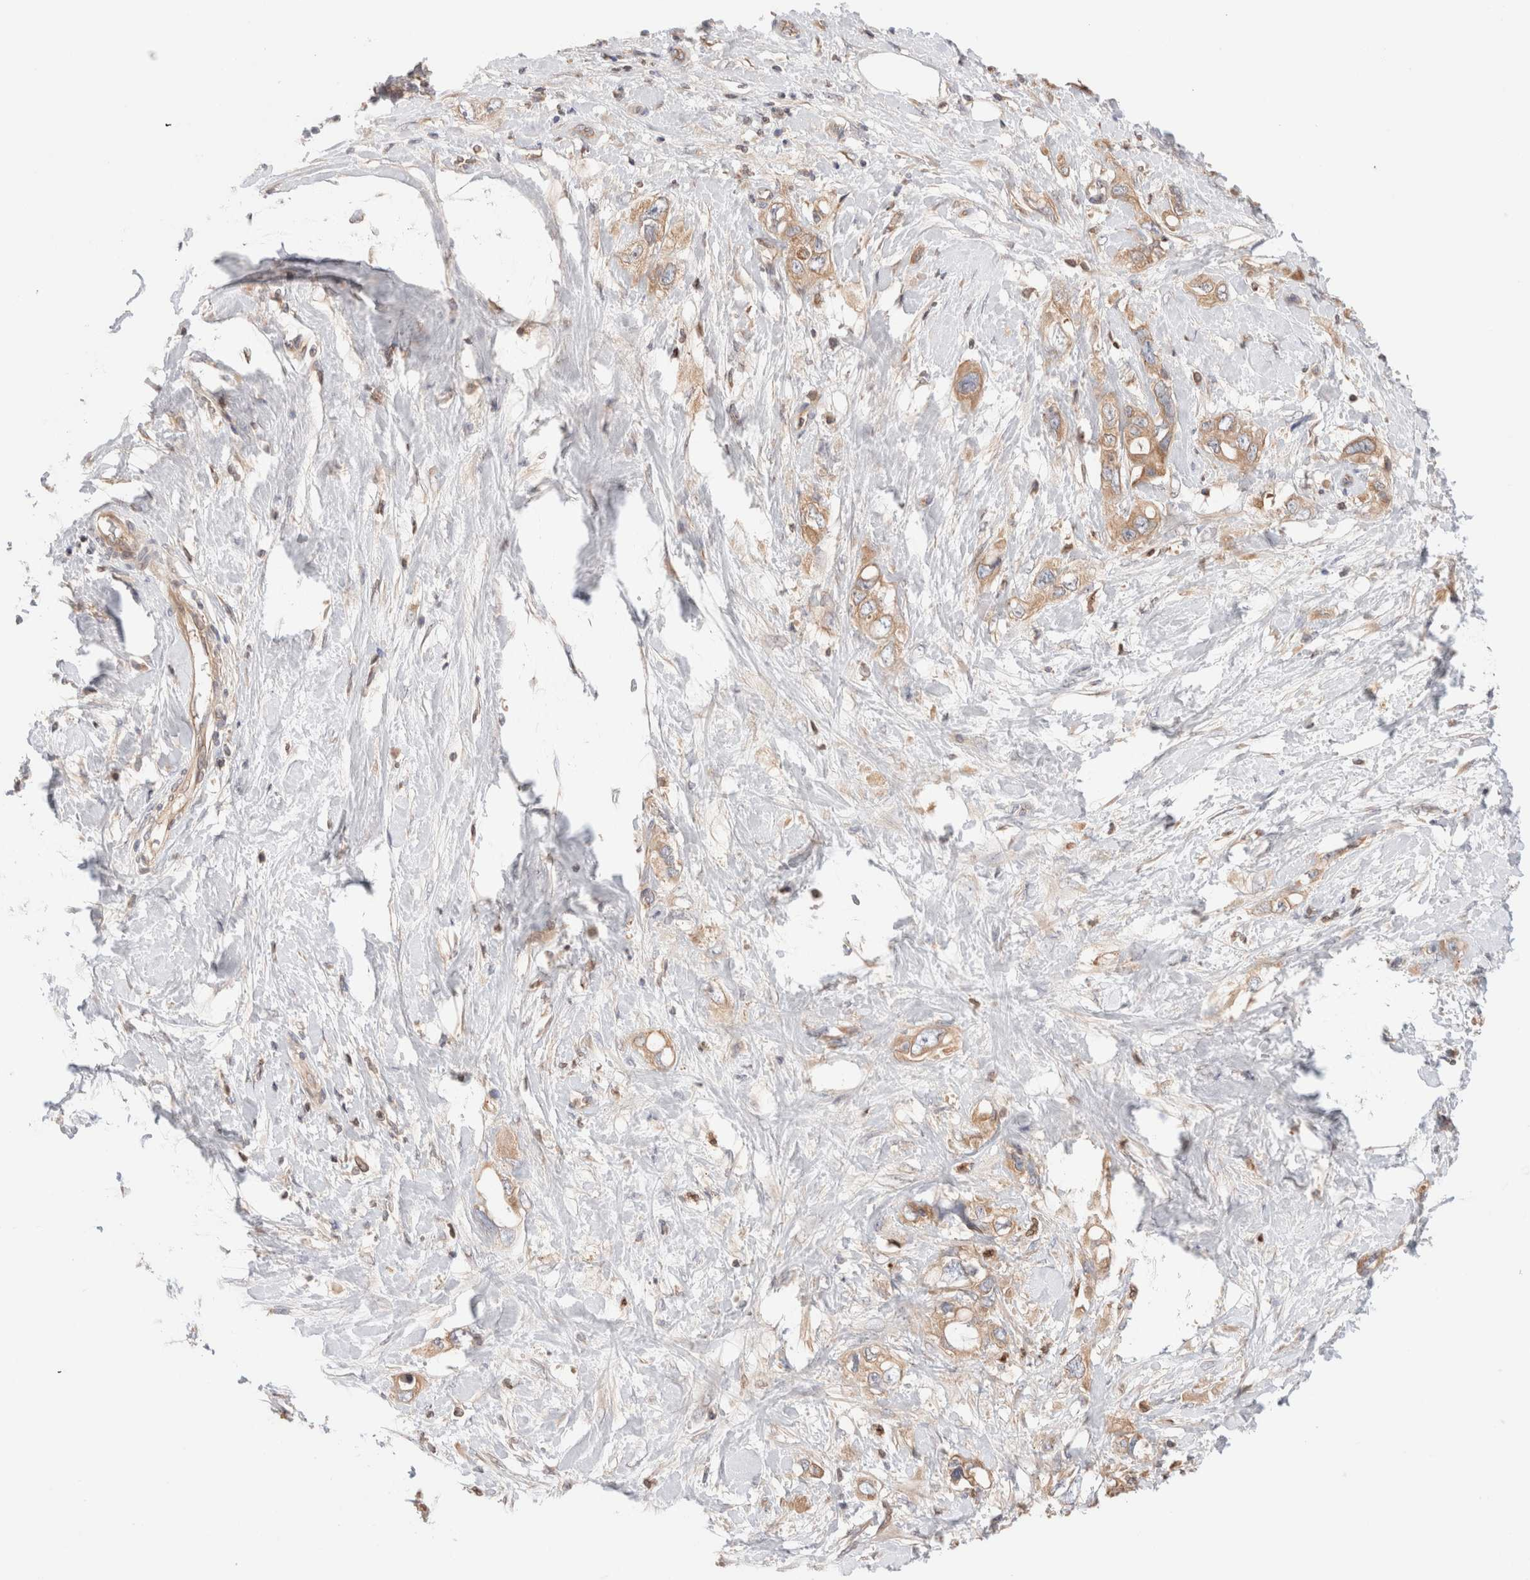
{"staining": {"intensity": "moderate", "quantity": ">75%", "location": "cytoplasmic/membranous"}, "tissue": "pancreatic cancer", "cell_type": "Tumor cells", "image_type": "cancer", "snomed": [{"axis": "morphology", "description": "Adenocarcinoma, NOS"}, {"axis": "topography", "description": "Pancreas"}], "caption": "Protein staining of pancreatic cancer tissue reveals moderate cytoplasmic/membranous positivity in about >75% of tumor cells. (IHC, brightfield microscopy, high magnification).", "gene": "SIKE1", "patient": {"sex": "female", "age": 56}}